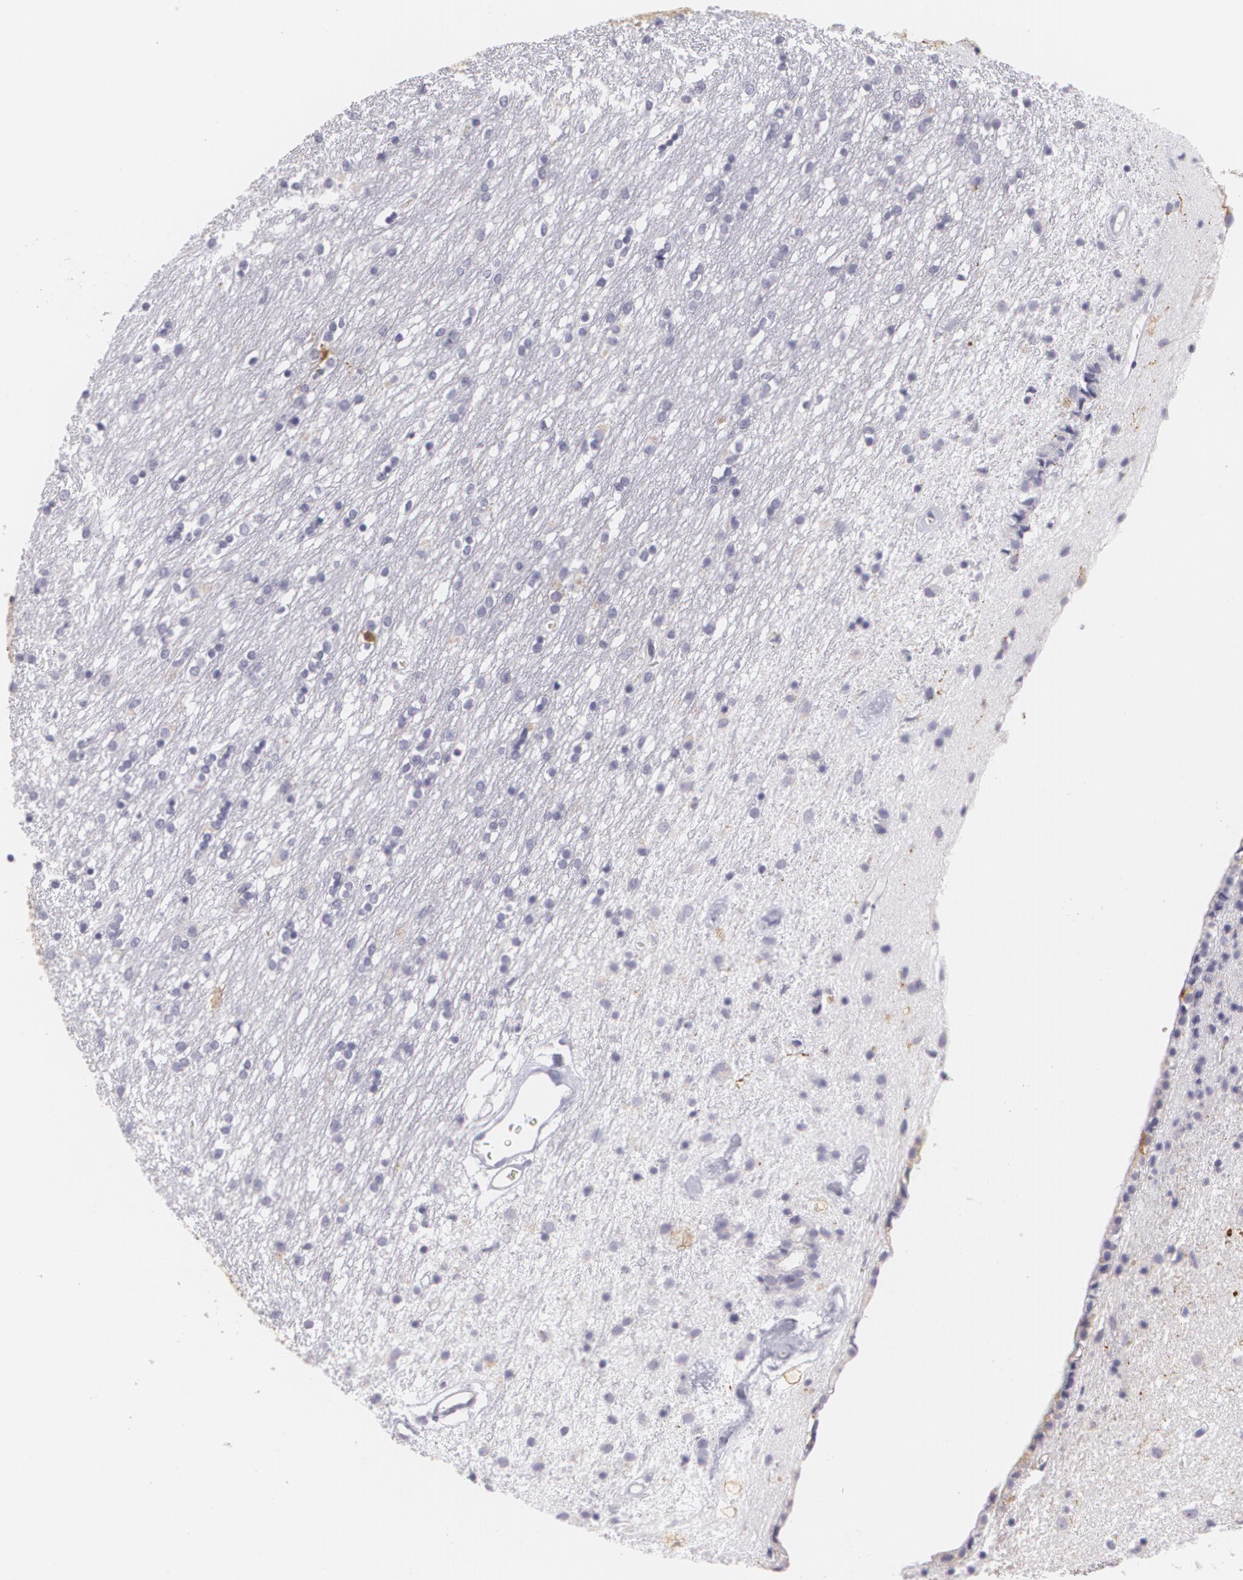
{"staining": {"intensity": "negative", "quantity": "none", "location": "none"}, "tissue": "caudate", "cell_type": "Glial cells", "image_type": "normal", "snomed": [{"axis": "morphology", "description": "Normal tissue, NOS"}, {"axis": "topography", "description": "Lateral ventricle wall"}], "caption": "High power microscopy micrograph of an IHC photomicrograph of unremarkable caudate, revealing no significant staining in glial cells.", "gene": "MAP2", "patient": {"sex": "female", "age": 54}}